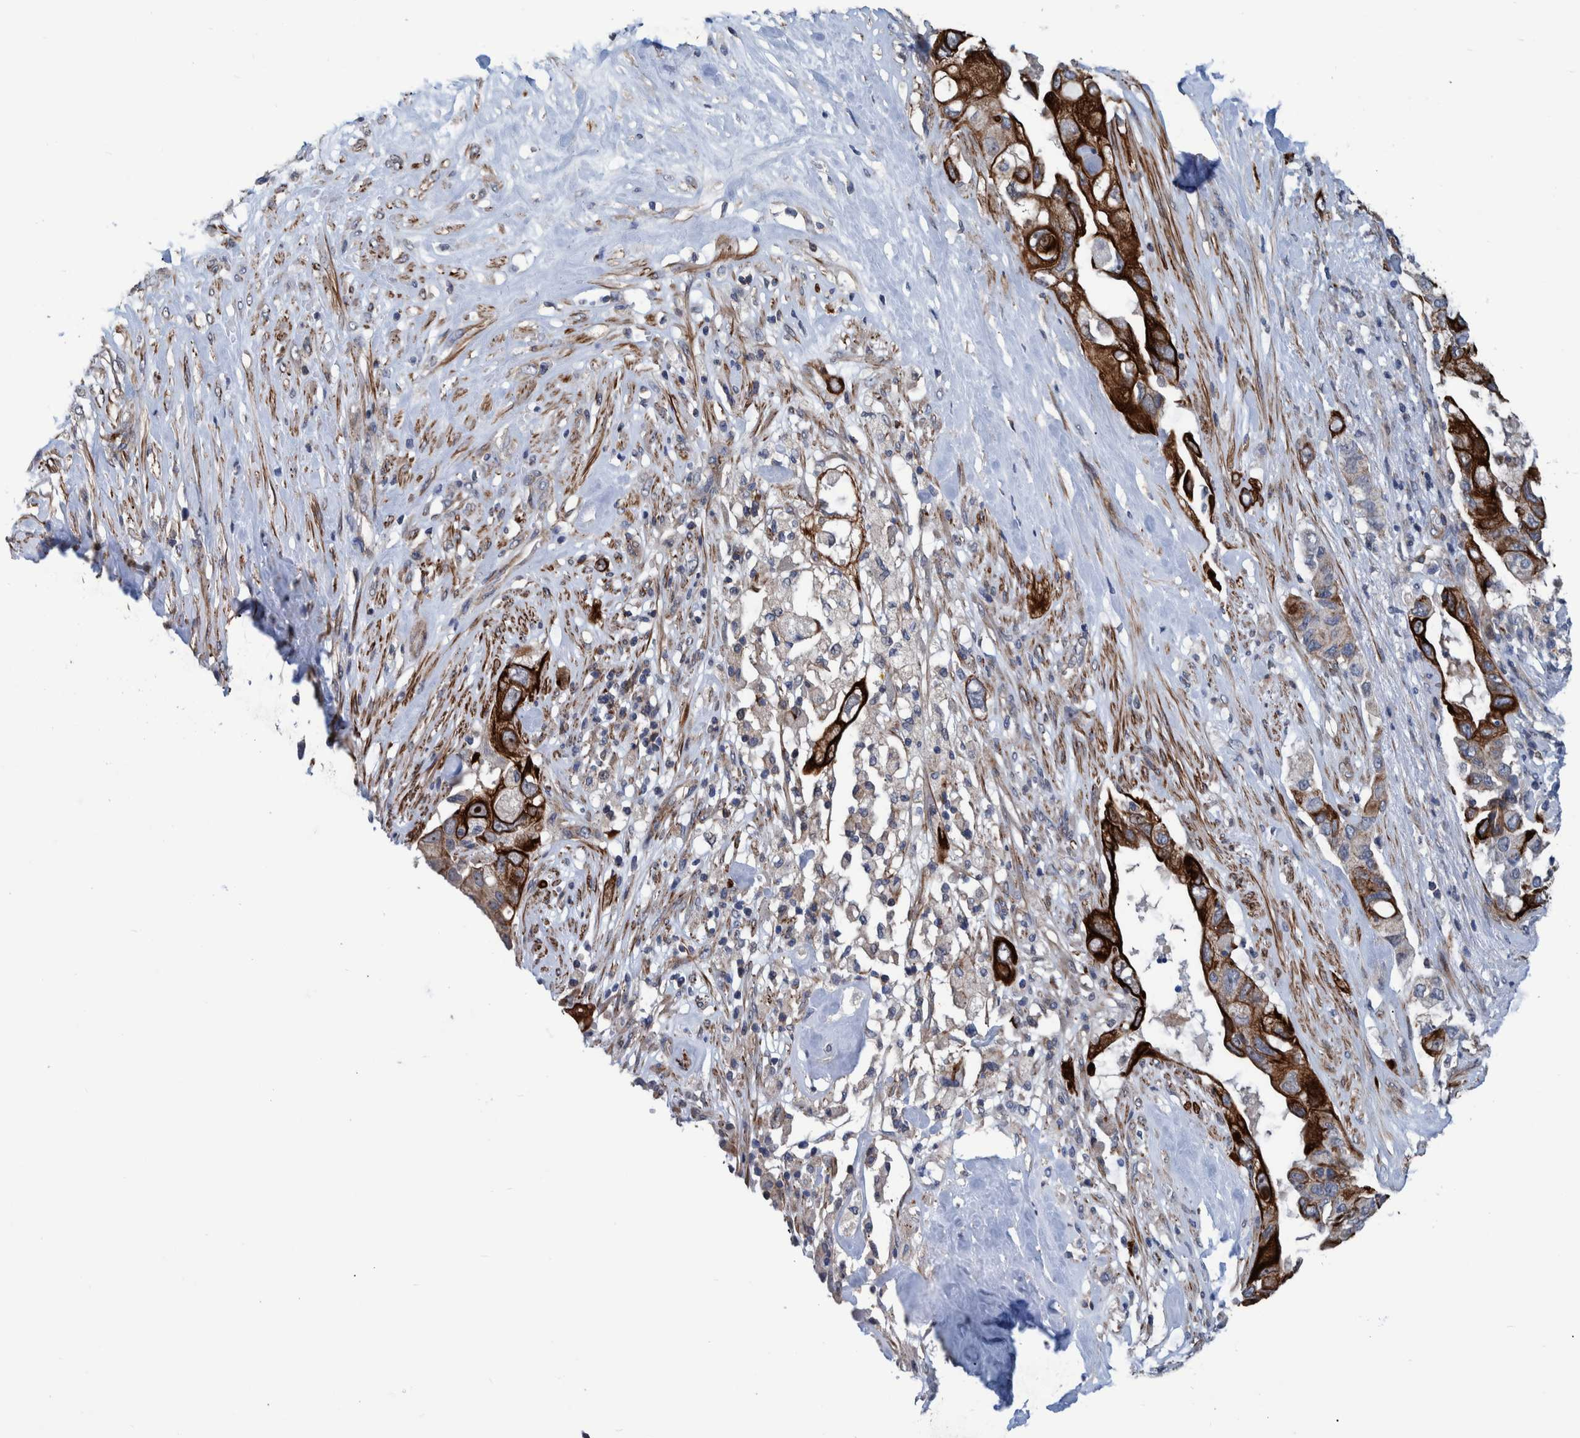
{"staining": {"intensity": "strong", "quantity": ">75%", "location": "cytoplasmic/membranous"}, "tissue": "pancreatic cancer", "cell_type": "Tumor cells", "image_type": "cancer", "snomed": [{"axis": "morphology", "description": "Adenocarcinoma, NOS"}, {"axis": "topography", "description": "Pancreas"}], "caption": "Strong cytoplasmic/membranous staining for a protein is identified in approximately >75% of tumor cells of adenocarcinoma (pancreatic) using IHC.", "gene": "MKS1", "patient": {"sex": "female", "age": 56}}